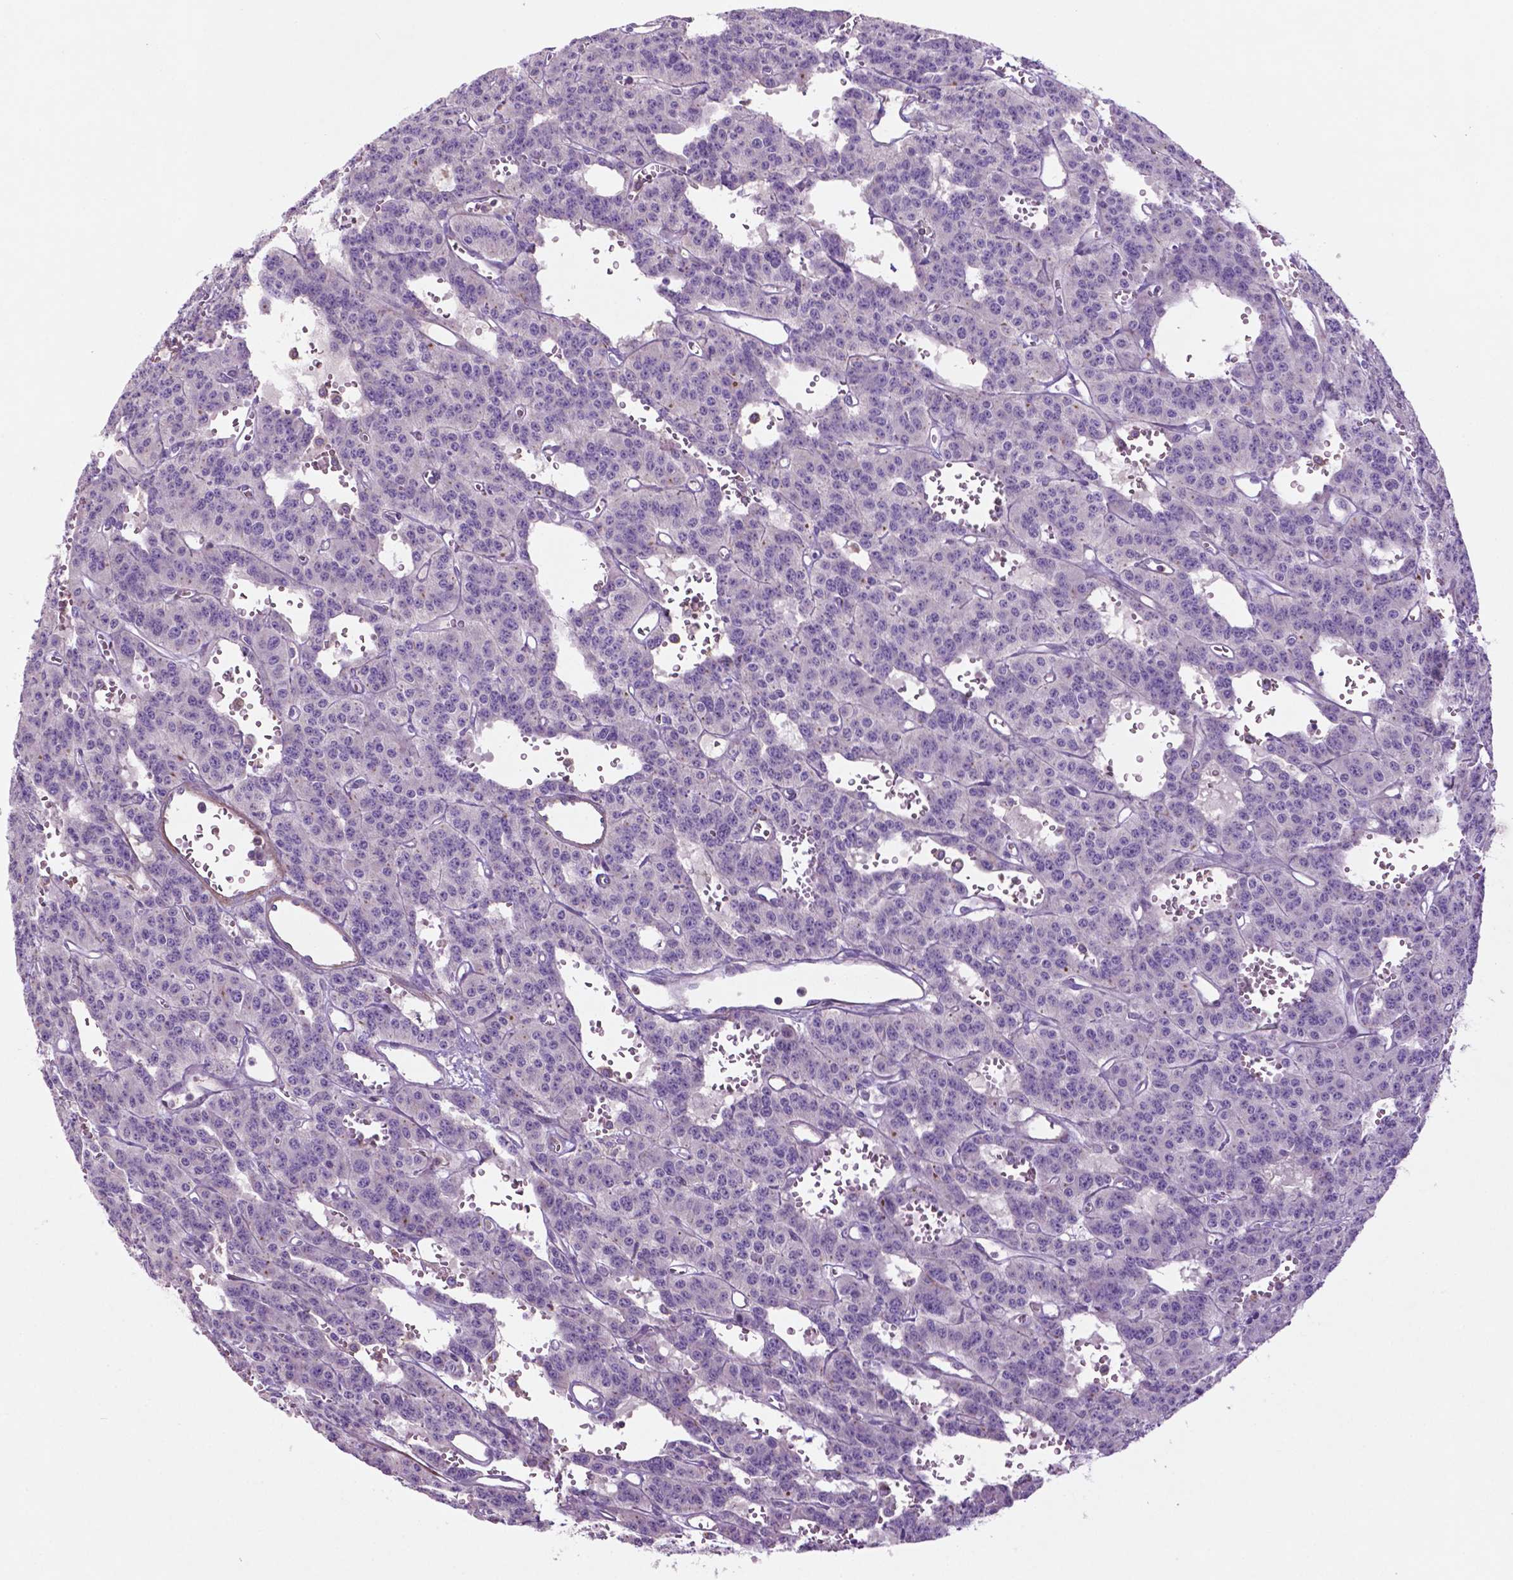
{"staining": {"intensity": "negative", "quantity": "none", "location": "none"}, "tissue": "carcinoid", "cell_type": "Tumor cells", "image_type": "cancer", "snomed": [{"axis": "morphology", "description": "Carcinoid, malignant, NOS"}, {"axis": "topography", "description": "Lung"}], "caption": "The histopathology image displays no staining of tumor cells in carcinoid (malignant).", "gene": "BMP4", "patient": {"sex": "female", "age": 71}}